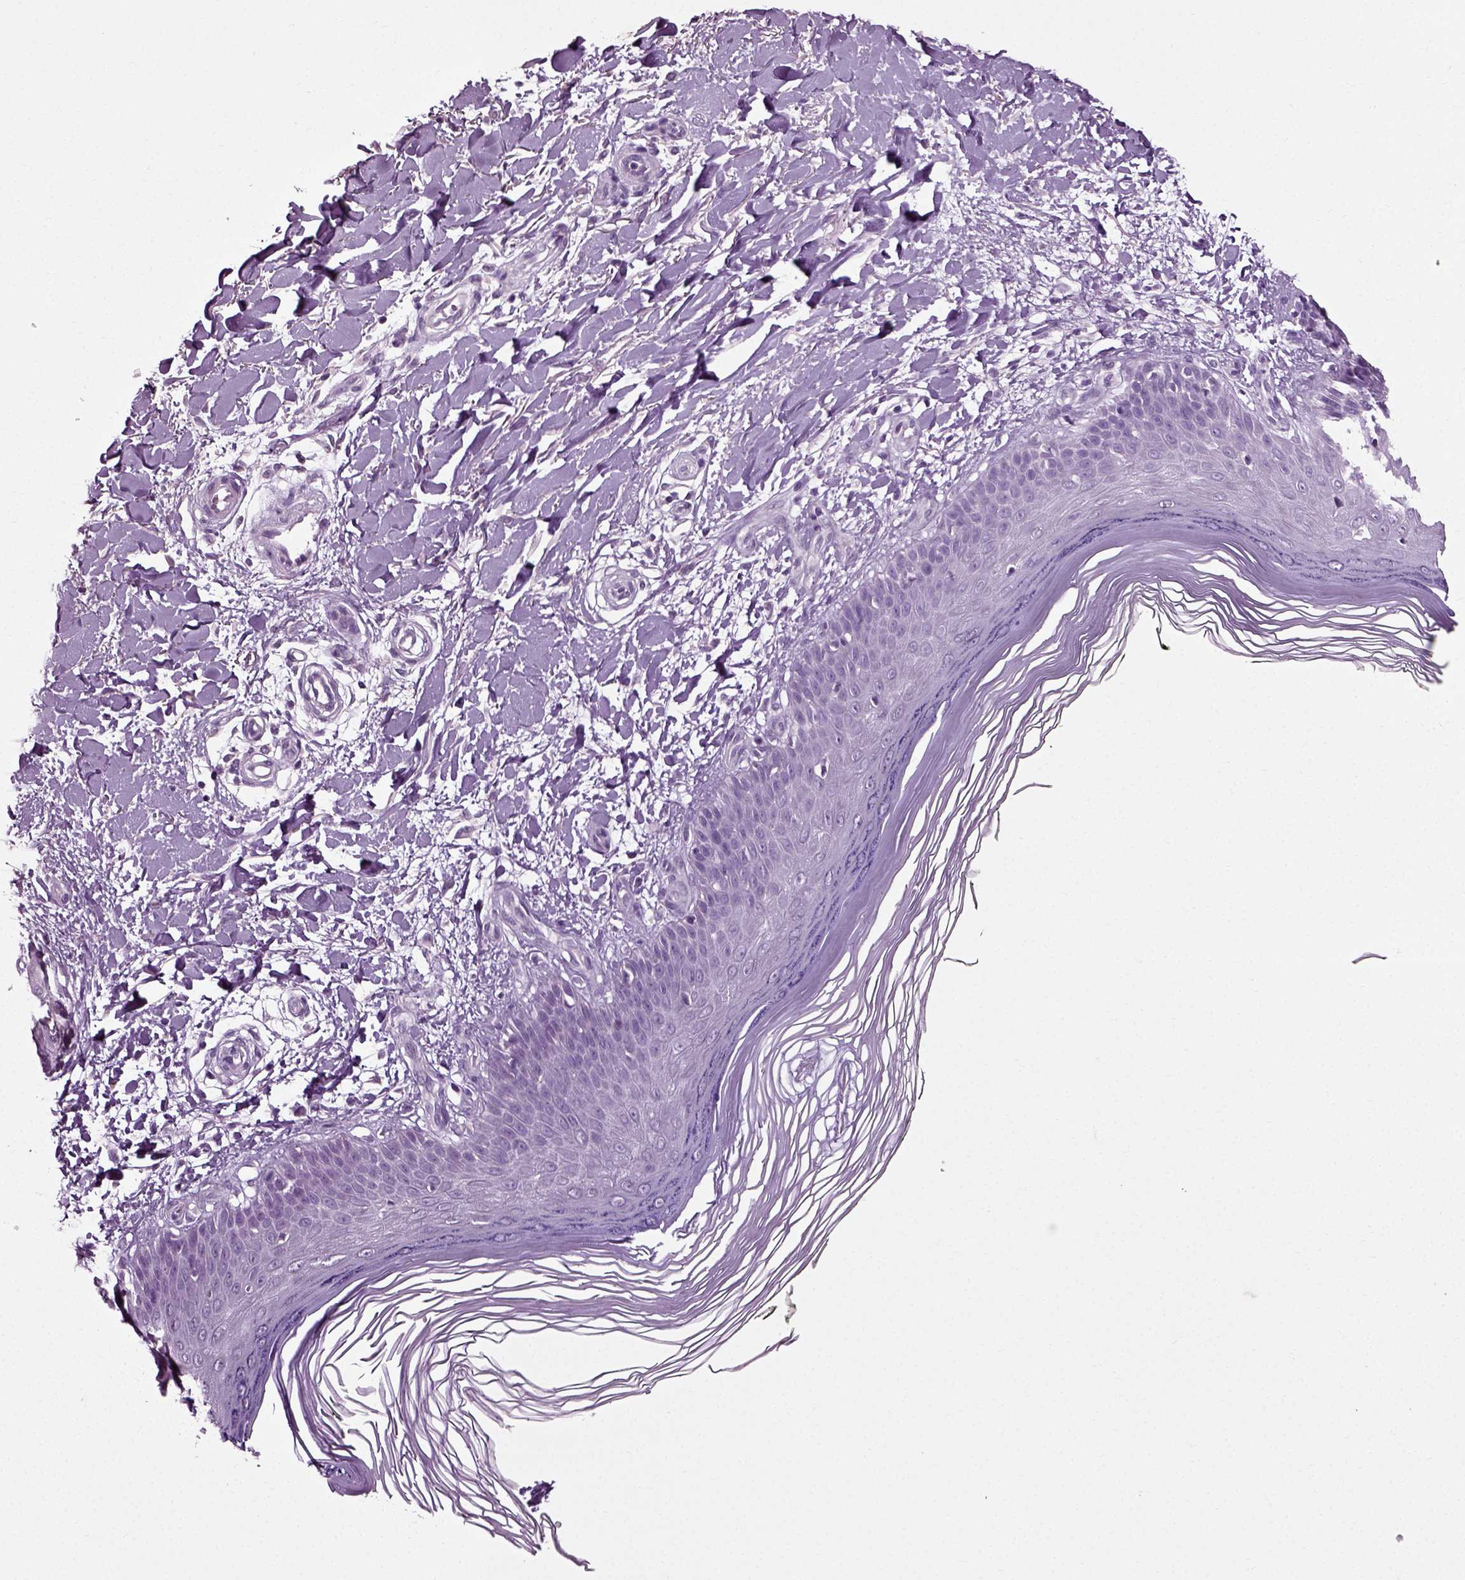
{"staining": {"intensity": "negative", "quantity": "none", "location": "none"}, "tissue": "skin", "cell_type": "Fibroblasts", "image_type": "normal", "snomed": [{"axis": "morphology", "description": "Normal tissue, NOS"}, {"axis": "topography", "description": "Skin"}], "caption": "This is an IHC image of unremarkable skin. There is no positivity in fibroblasts.", "gene": "SLC26A8", "patient": {"sex": "female", "age": 62}}